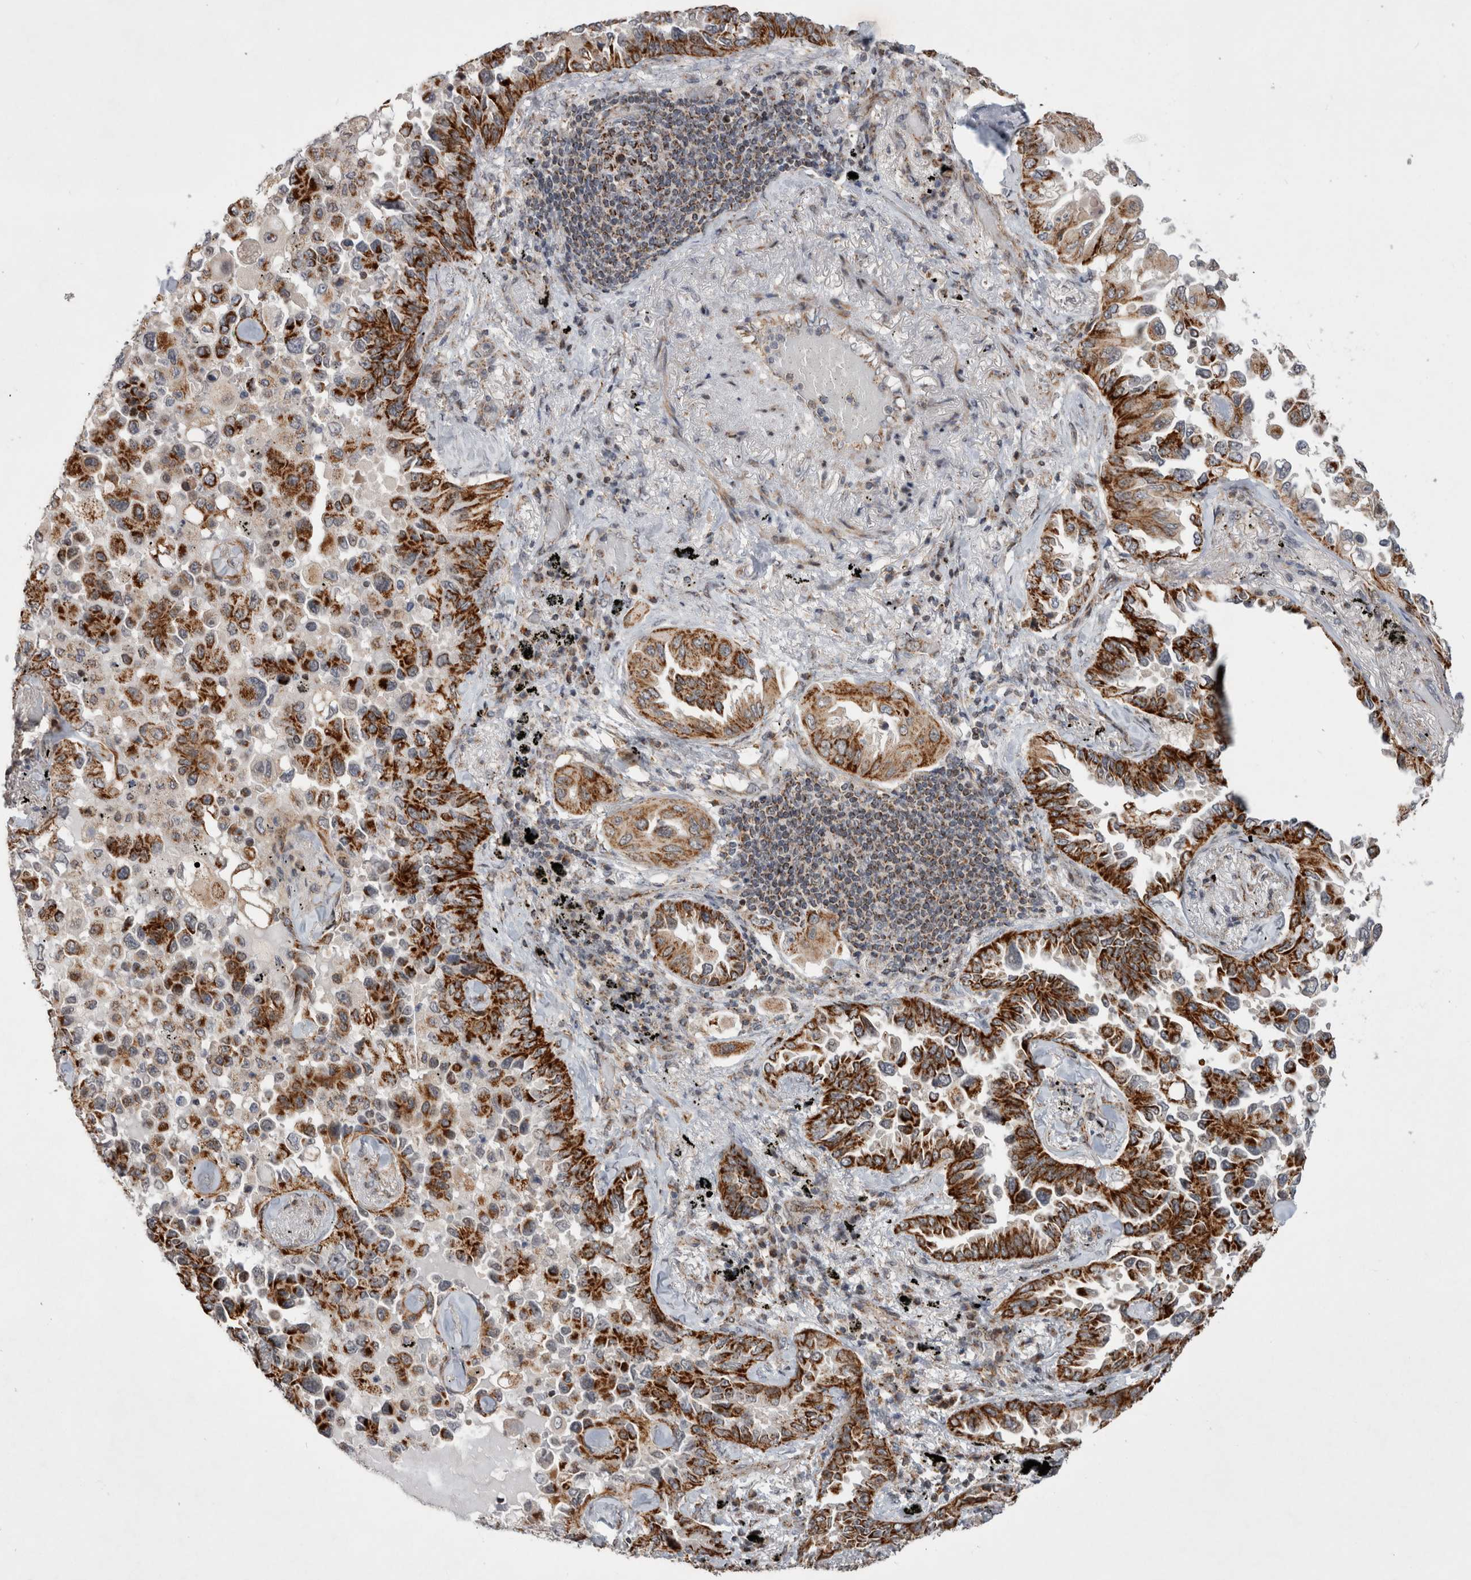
{"staining": {"intensity": "strong", "quantity": ">75%", "location": "cytoplasmic/membranous"}, "tissue": "lung cancer", "cell_type": "Tumor cells", "image_type": "cancer", "snomed": [{"axis": "morphology", "description": "Adenocarcinoma, NOS"}, {"axis": "topography", "description": "Lung"}], "caption": "Lung cancer tissue reveals strong cytoplasmic/membranous expression in about >75% of tumor cells, visualized by immunohistochemistry.", "gene": "MRPL37", "patient": {"sex": "female", "age": 67}}